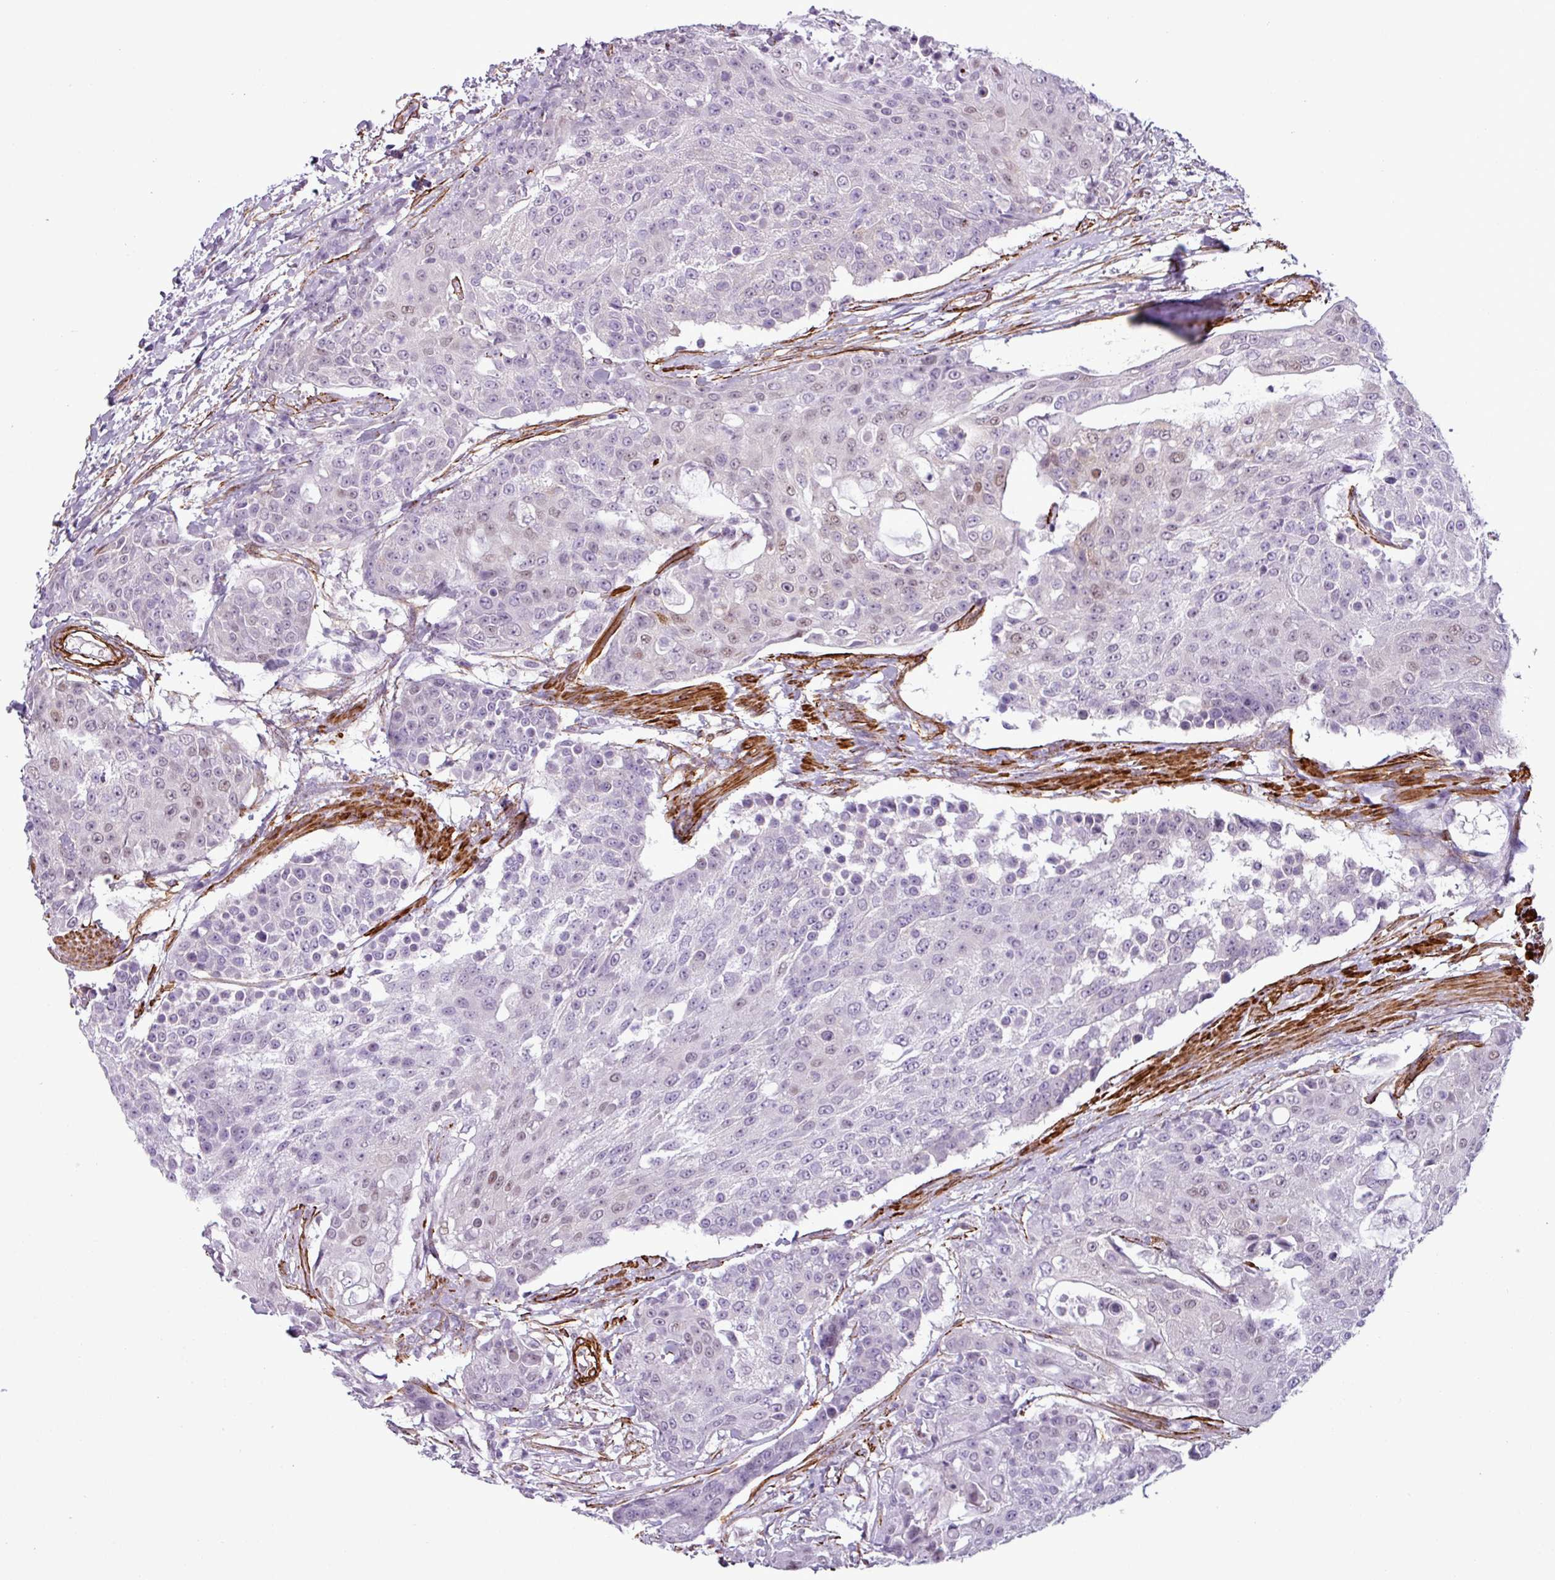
{"staining": {"intensity": "moderate", "quantity": "<25%", "location": "nuclear"}, "tissue": "urothelial cancer", "cell_type": "Tumor cells", "image_type": "cancer", "snomed": [{"axis": "morphology", "description": "Urothelial carcinoma, High grade"}, {"axis": "topography", "description": "Urinary bladder"}], "caption": "Protein analysis of urothelial cancer tissue shows moderate nuclear staining in about <25% of tumor cells.", "gene": "ATP10A", "patient": {"sex": "female", "age": 63}}